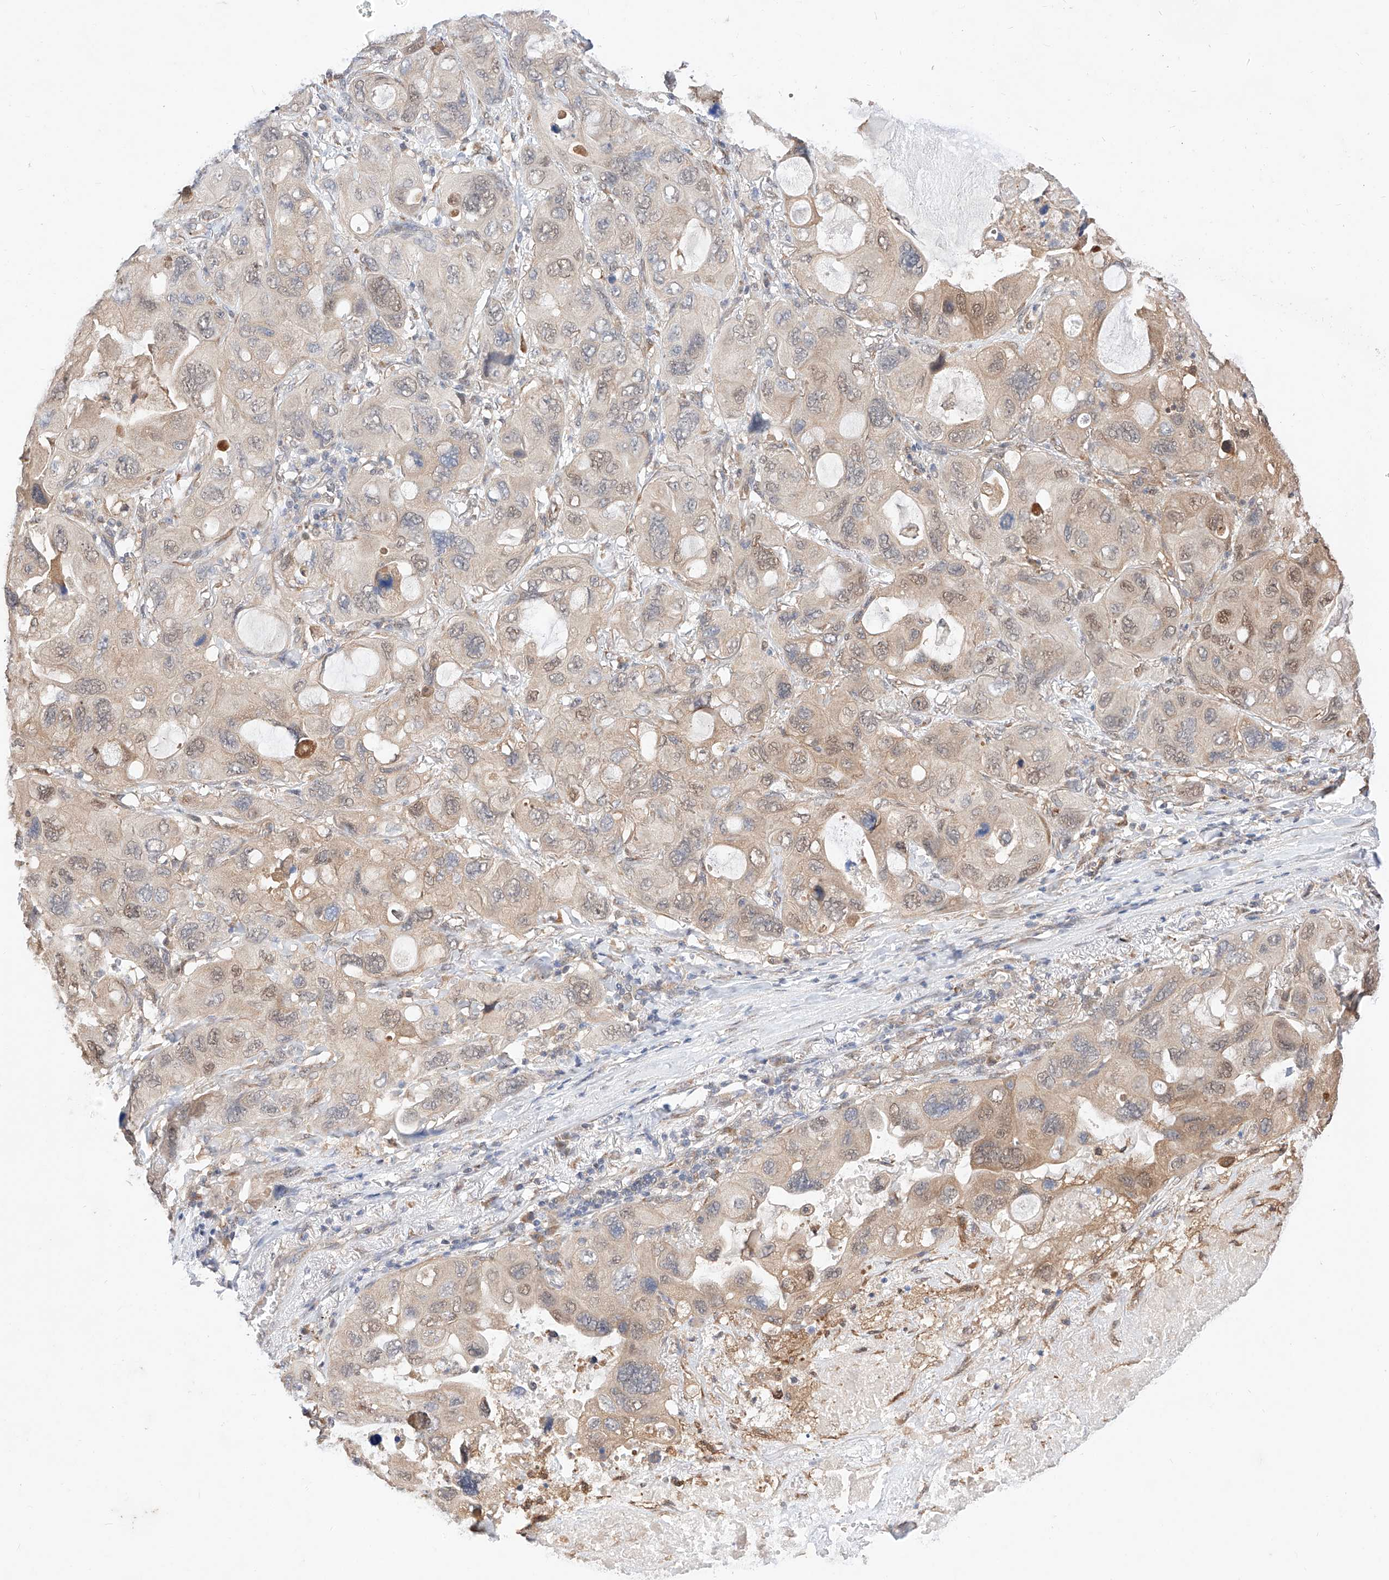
{"staining": {"intensity": "weak", "quantity": ">75%", "location": "cytoplasmic/membranous,nuclear"}, "tissue": "lung cancer", "cell_type": "Tumor cells", "image_type": "cancer", "snomed": [{"axis": "morphology", "description": "Squamous cell carcinoma, NOS"}, {"axis": "topography", "description": "Lung"}], "caption": "Lung cancer tissue reveals weak cytoplasmic/membranous and nuclear positivity in approximately >75% of tumor cells", "gene": "ZSCAN4", "patient": {"sex": "female", "age": 73}}